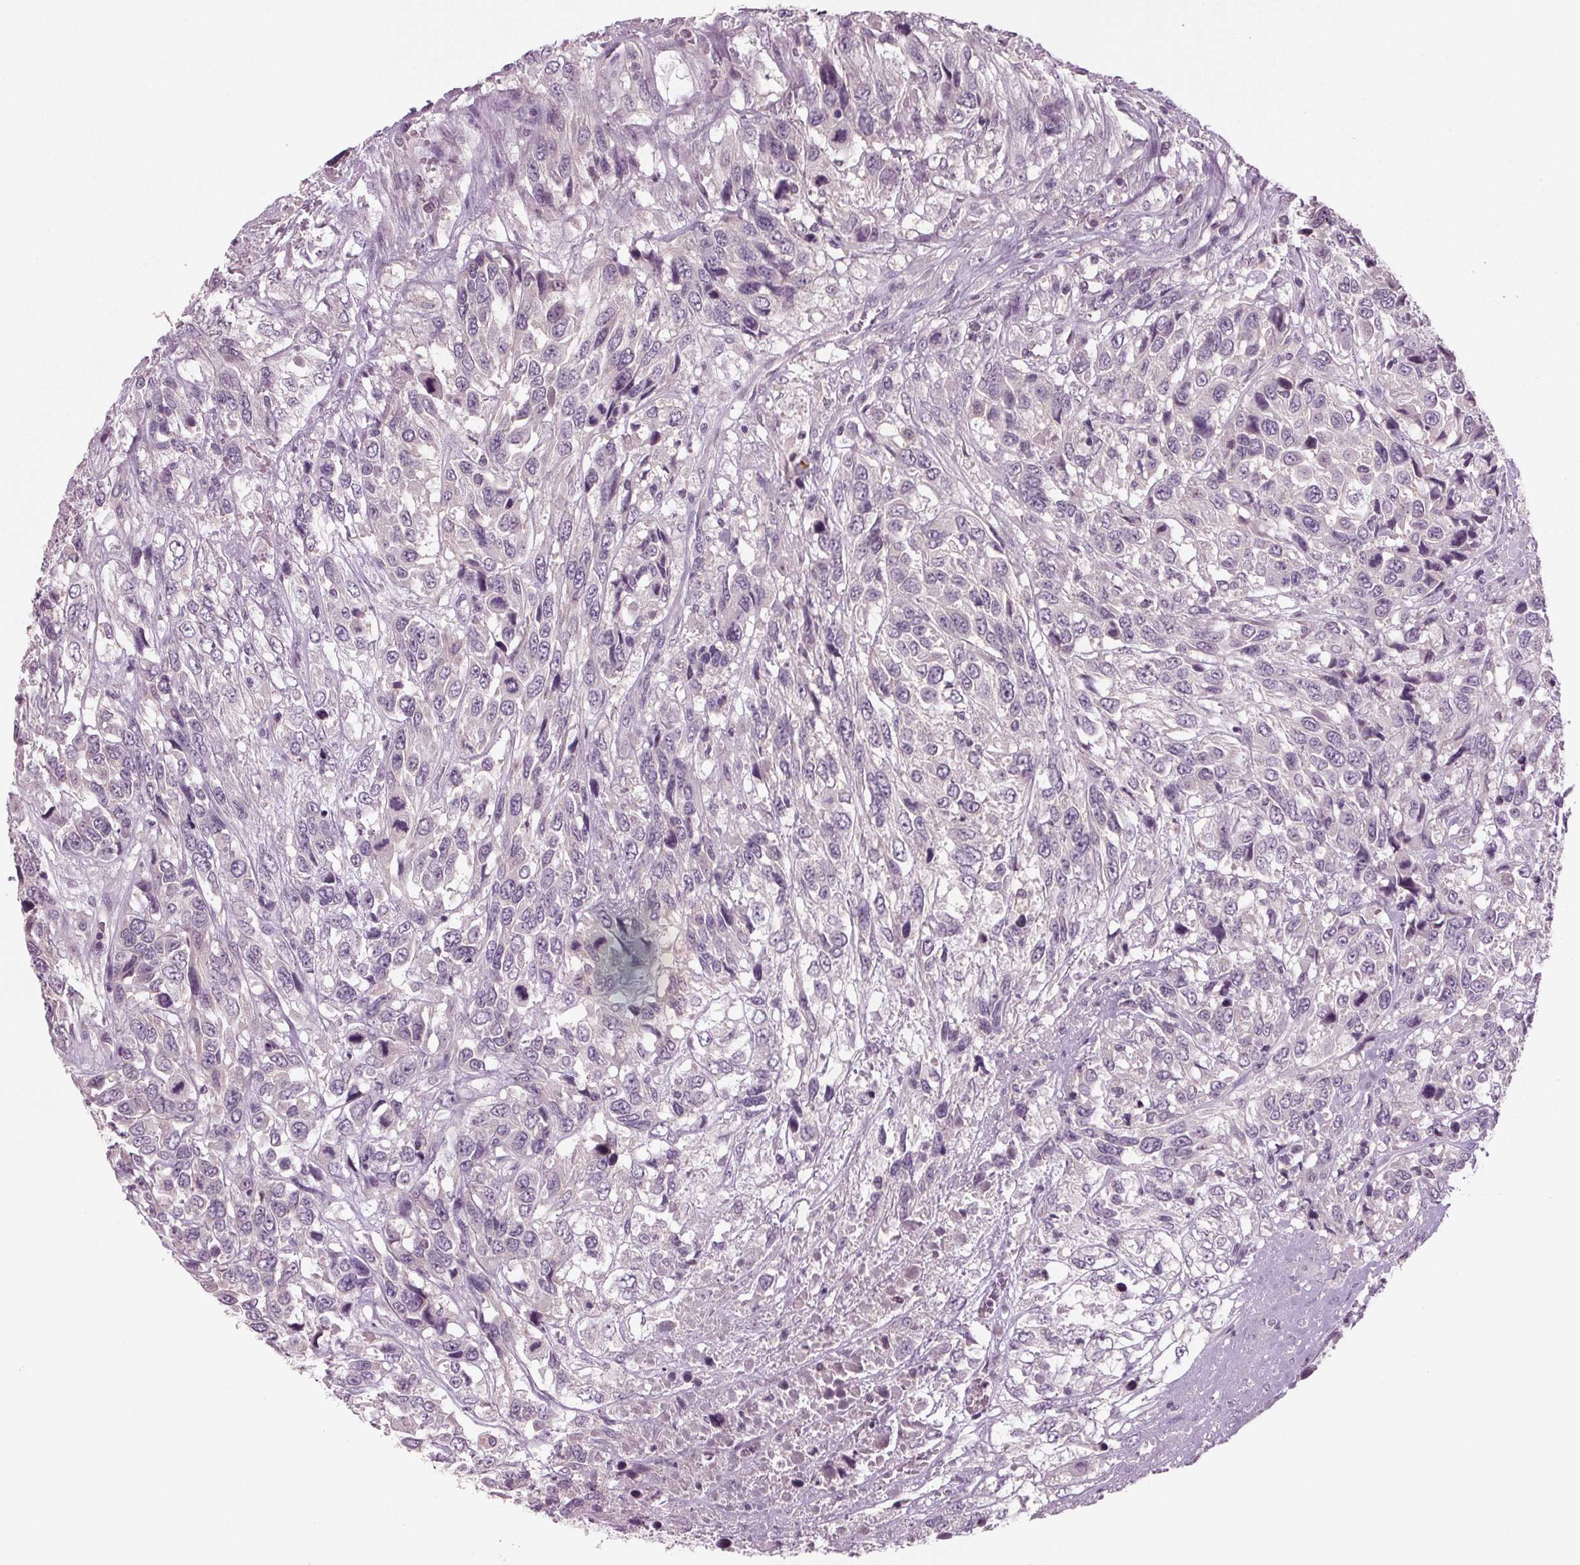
{"staining": {"intensity": "weak", "quantity": "<25%", "location": "cytoplasmic/membranous"}, "tissue": "urothelial cancer", "cell_type": "Tumor cells", "image_type": "cancer", "snomed": [{"axis": "morphology", "description": "Urothelial carcinoma, High grade"}, {"axis": "topography", "description": "Urinary bladder"}], "caption": "Tumor cells are negative for brown protein staining in urothelial cancer.", "gene": "BHLHE22", "patient": {"sex": "female", "age": 70}}